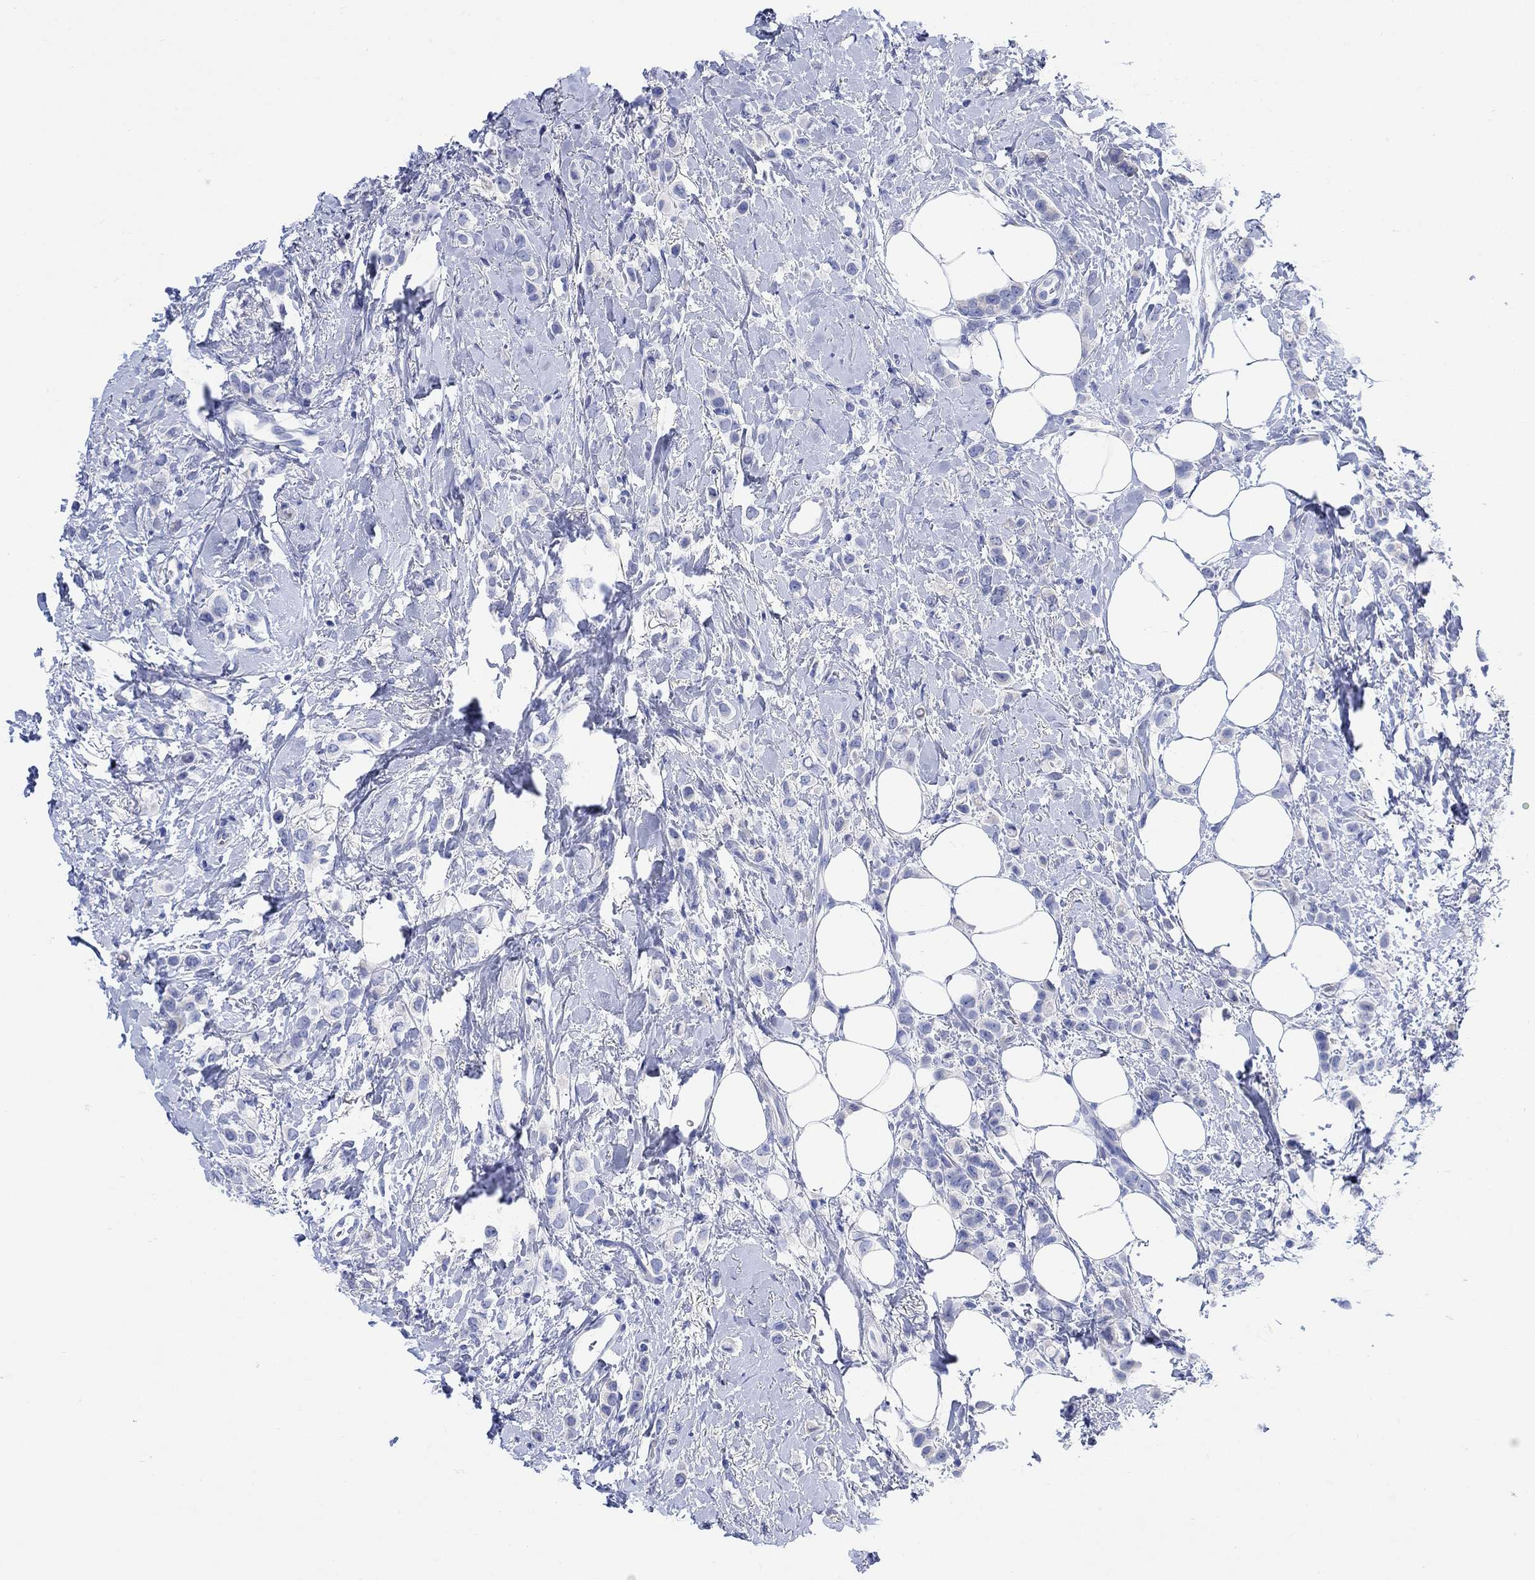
{"staining": {"intensity": "negative", "quantity": "none", "location": "none"}, "tissue": "breast cancer", "cell_type": "Tumor cells", "image_type": "cancer", "snomed": [{"axis": "morphology", "description": "Lobular carcinoma"}, {"axis": "topography", "description": "Breast"}], "caption": "Human breast cancer stained for a protein using IHC reveals no staining in tumor cells.", "gene": "MYL1", "patient": {"sex": "female", "age": 66}}